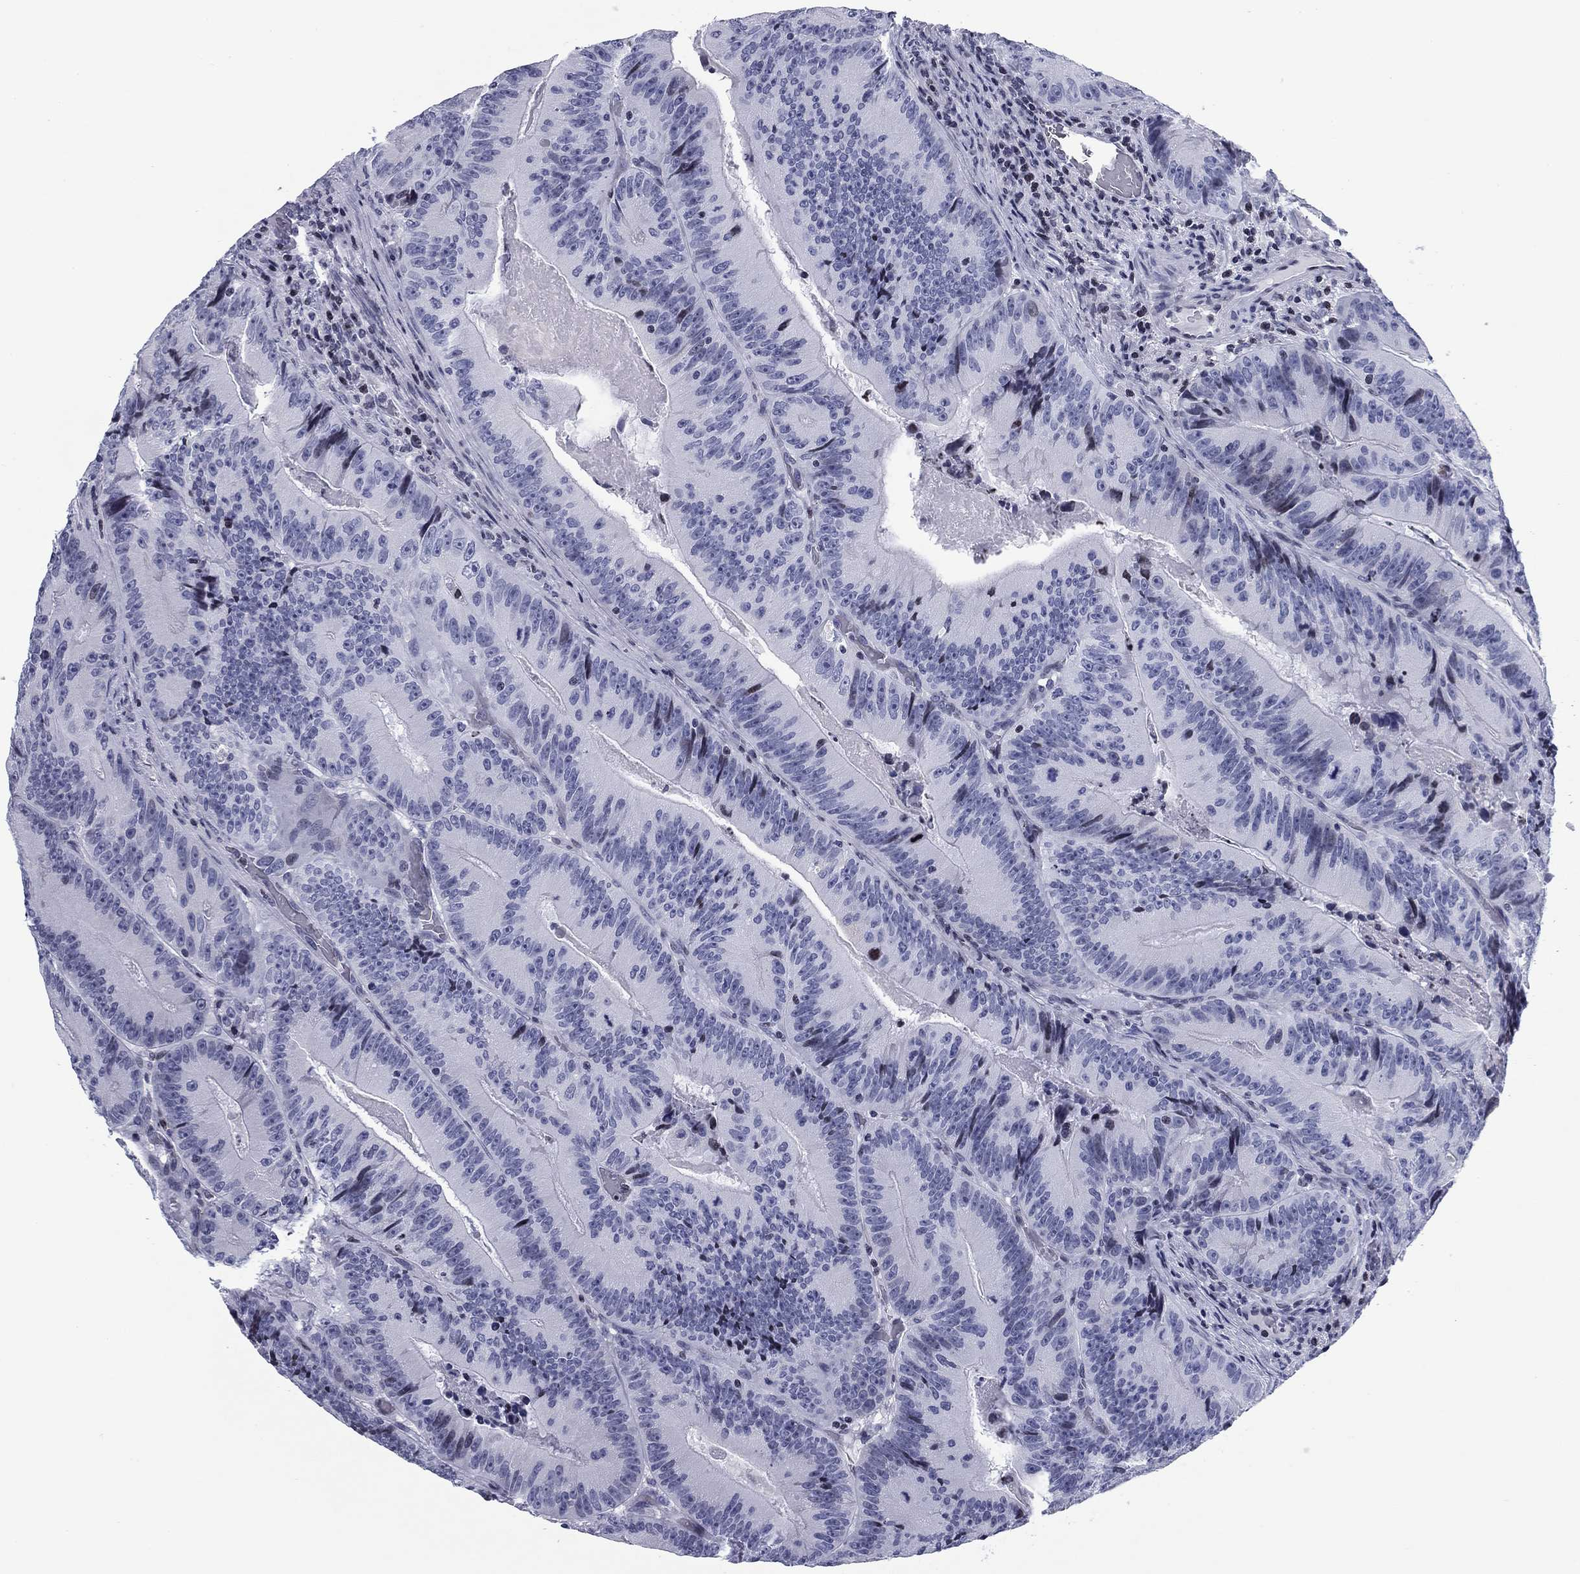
{"staining": {"intensity": "negative", "quantity": "none", "location": "none"}, "tissue": "colorectal cancer", "cell_type": "Tumor cells", "image_type": "cancer", "snomed": [{"axis": "morphology", "description": "Adenocarcinoma, NOS"}, {"axis": "topography", "description": "Colon"}], "caption": "Protein analysis of colorectal cancer (adenocarcinoma) demonstrates no significant positivity in tumor cells.", "gene": "CCDC144A", "patient": {"sex": "female", "age": 86}}